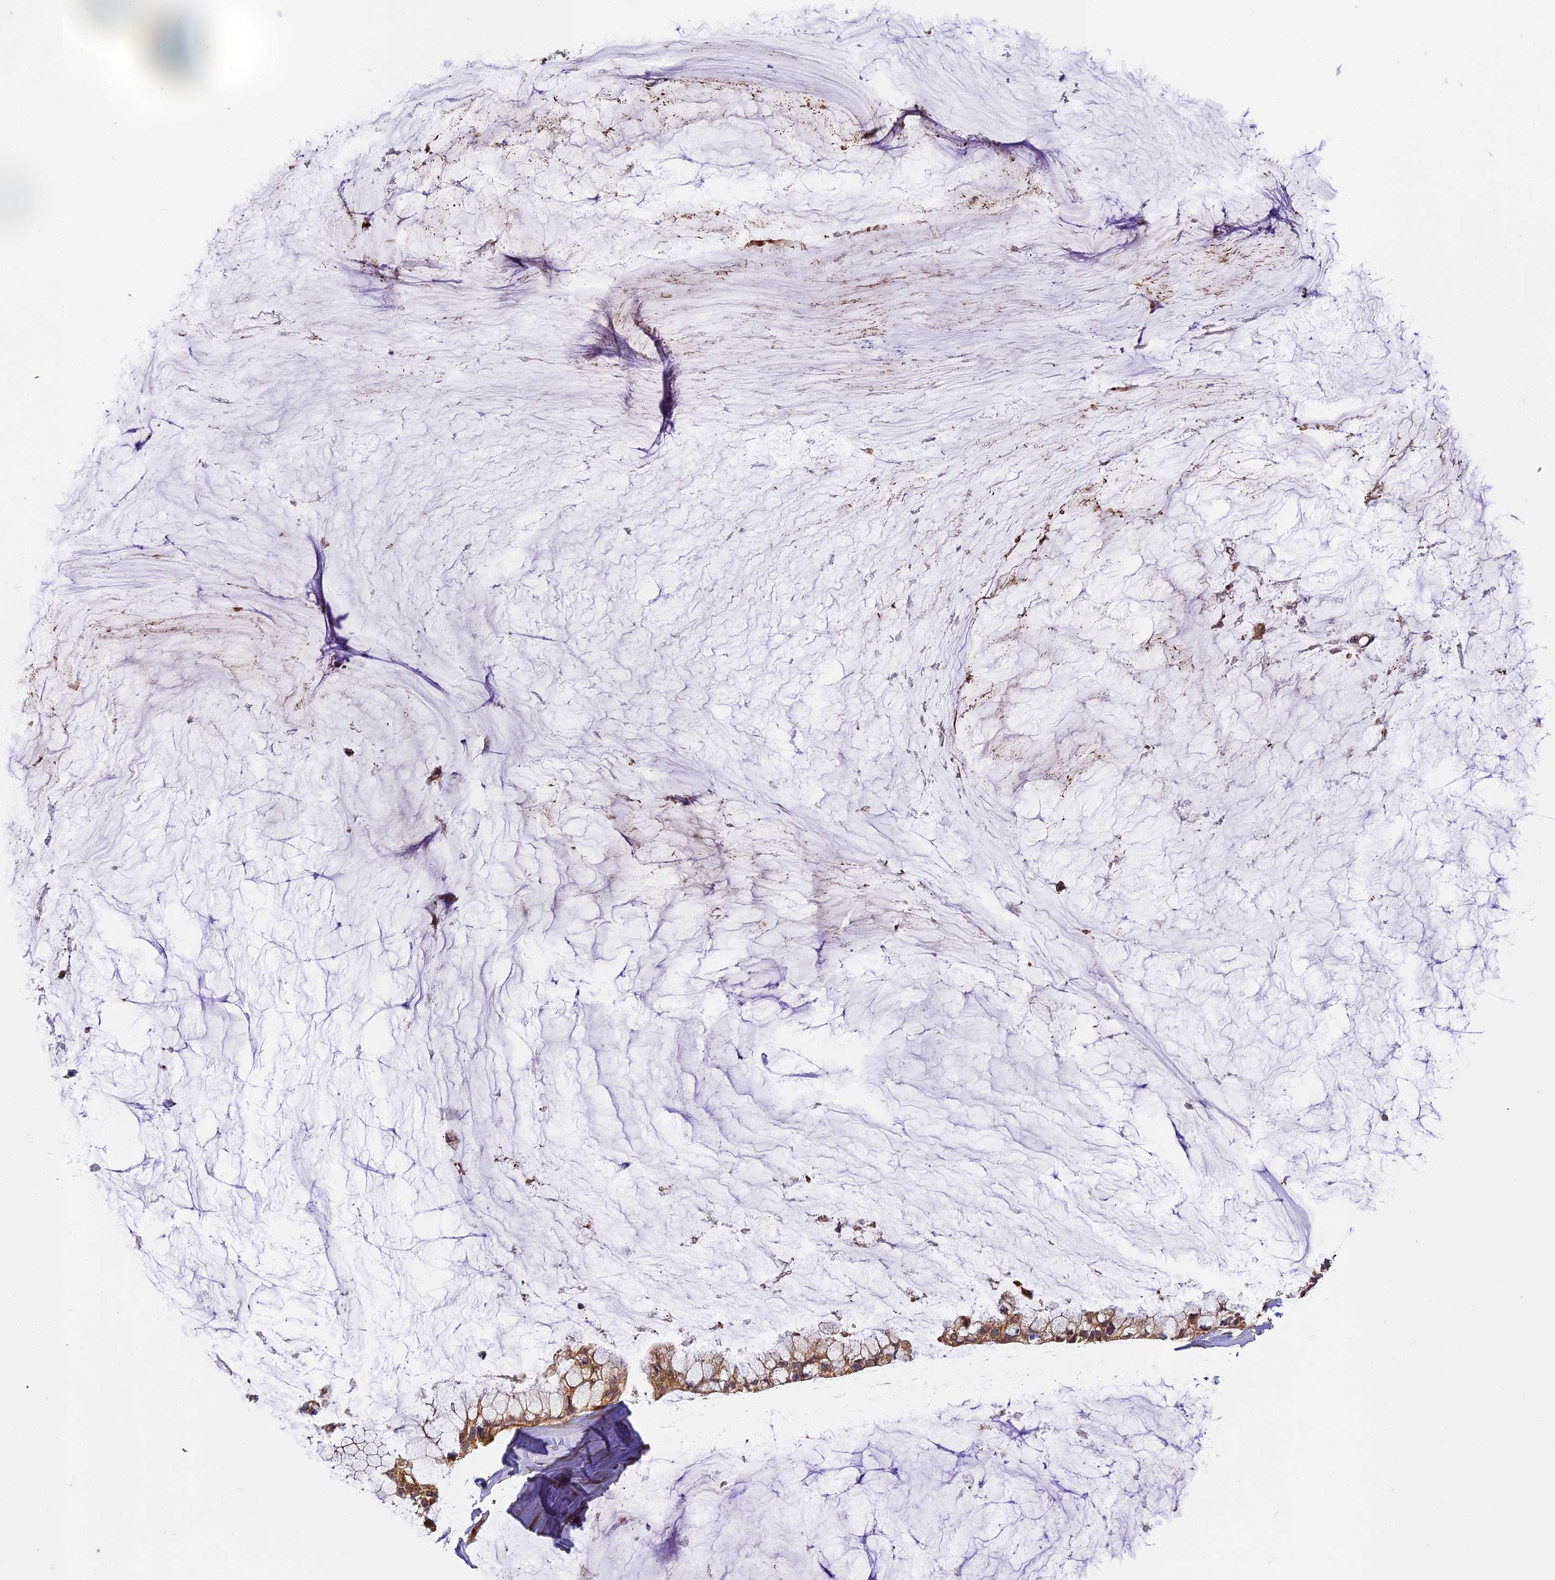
{"staining": {"intensity": "moderate", "quantity": ">75%", "location": "cytoplasmic/membranous"}, "tissue": "ovarian cancer", "cell_type": "Tumor cells", "image_type": "cancer", "snomed": [{"axis": "morphology", "description": "Cystadenocarcinoma, mucinous, NOS"}, {"axis": "topography", "description": "Ovary"}], "caption": "This is an image of IHC staining of mucinous cystadenocarcinoma (ovarian), which shows moderate staining in the cytoplasmic/membranous of tumor cells.", "gene": "ZNF443", "patient": {"sex": "female", "age": 39}}